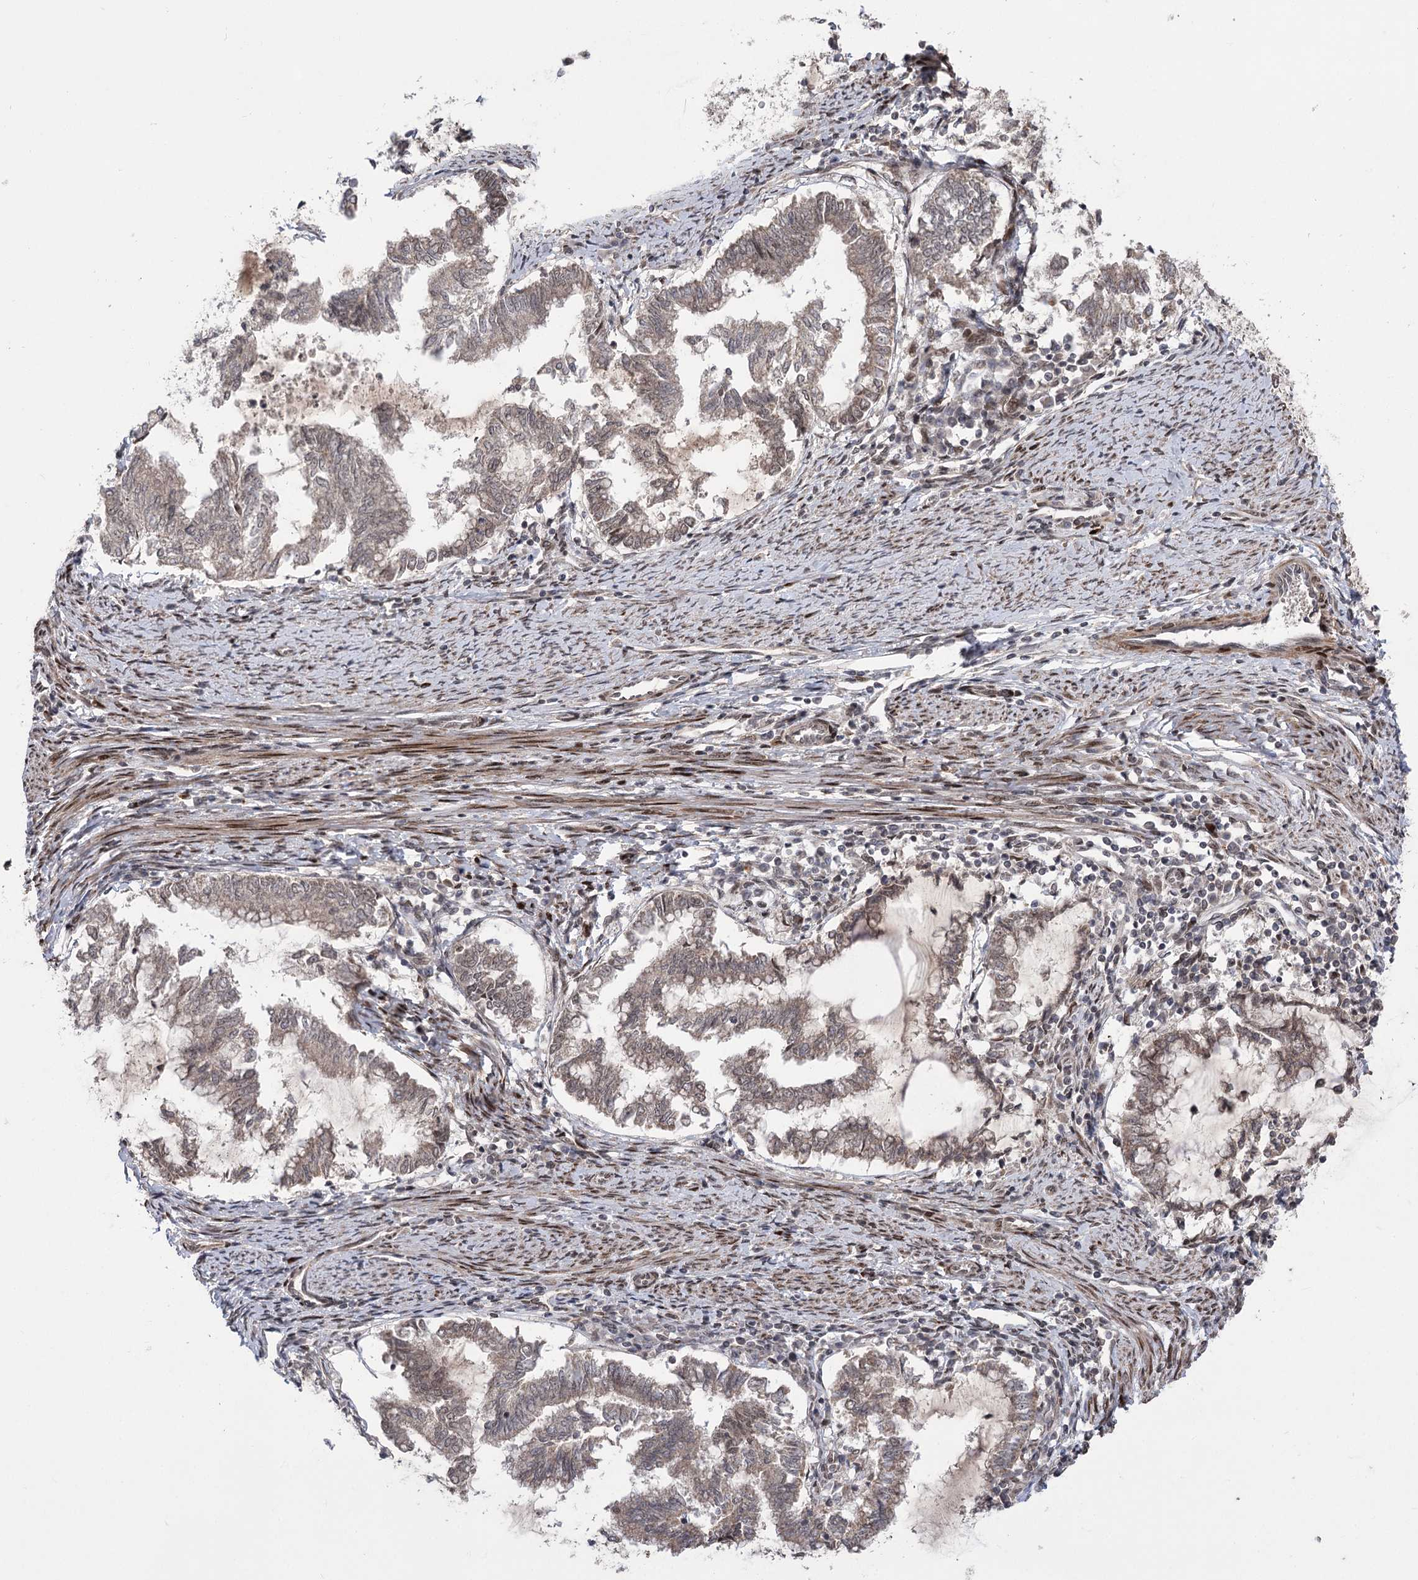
{"staining": {"intensity": "weak", "quantity": "<25%", "location": "nuclear"}, "tissue": "endometrial cancer", "cell_type": "Tumor cells", "image_type": "cancer", "snomed": [{"axis": "morphology", "description": "Adenocarcinoma, NOS"}, {"axis": "topography", "description": "Endometrium"}], "caption": "Tumor cells are negative for brown protein staining in endometrial cancer (adenocarcinoma).", "gene": "TENM2", "patient": {"sex": "female", "age": 79}}